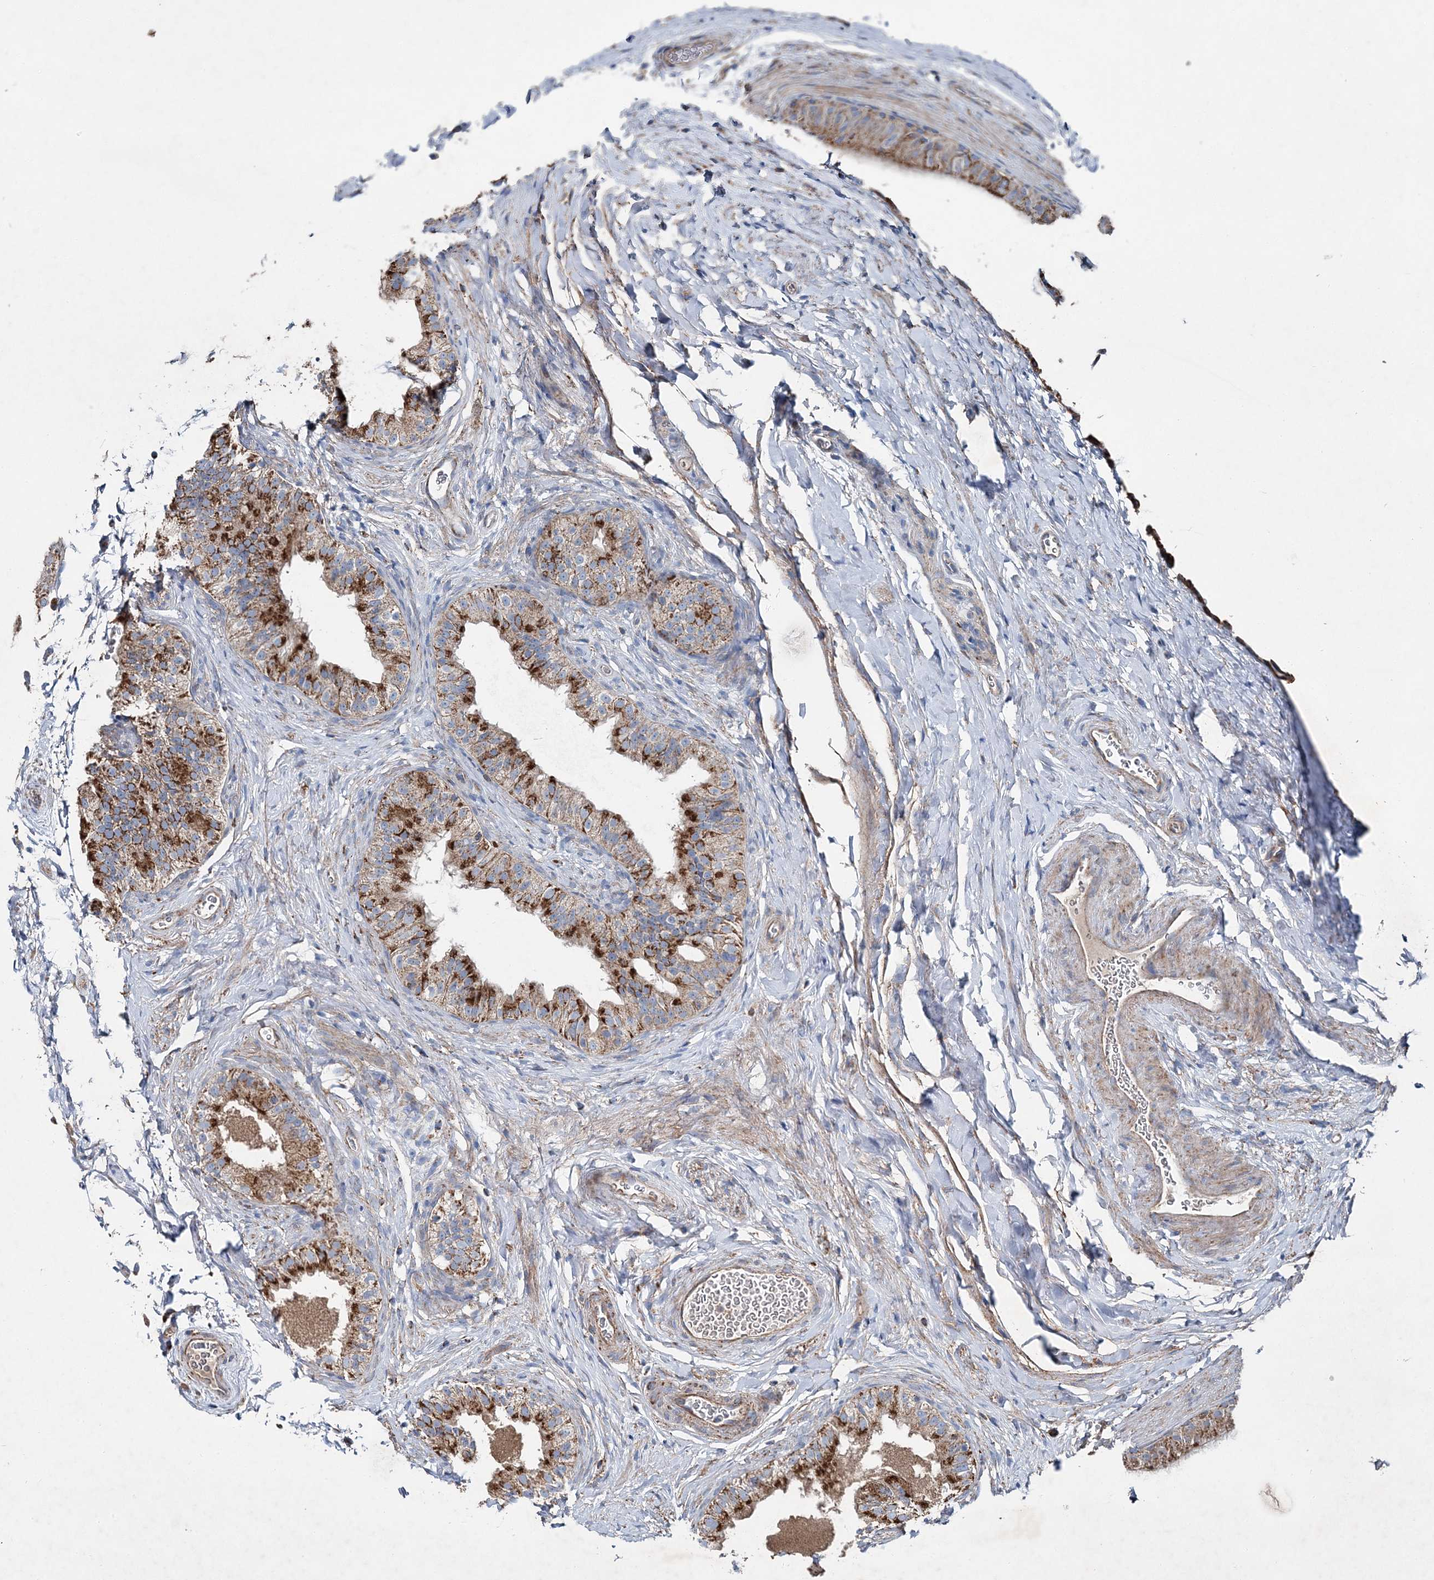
{"staining": {"intensity": "strong", "quantity": ">75%", "location": "cytoplasmic/membranous"}, "tissue": "epididymis", "cell_type": "Glandular cells", "image_type": "normal", "snomed": [{"axis": "morphology", "description": "Normal tissue, NOS"}, {"axis": "topography", "description": "Epididymis"}], "caption": "A brown stain shows strong cytoplasmic/membranous staining of a protein in glandular cells of unremarkable human epididymis. (Brightfield microscopy of DAB IHC at high magnification).", "gene": "SPAG16", "patient": {"sex": "male", "age": 49}}